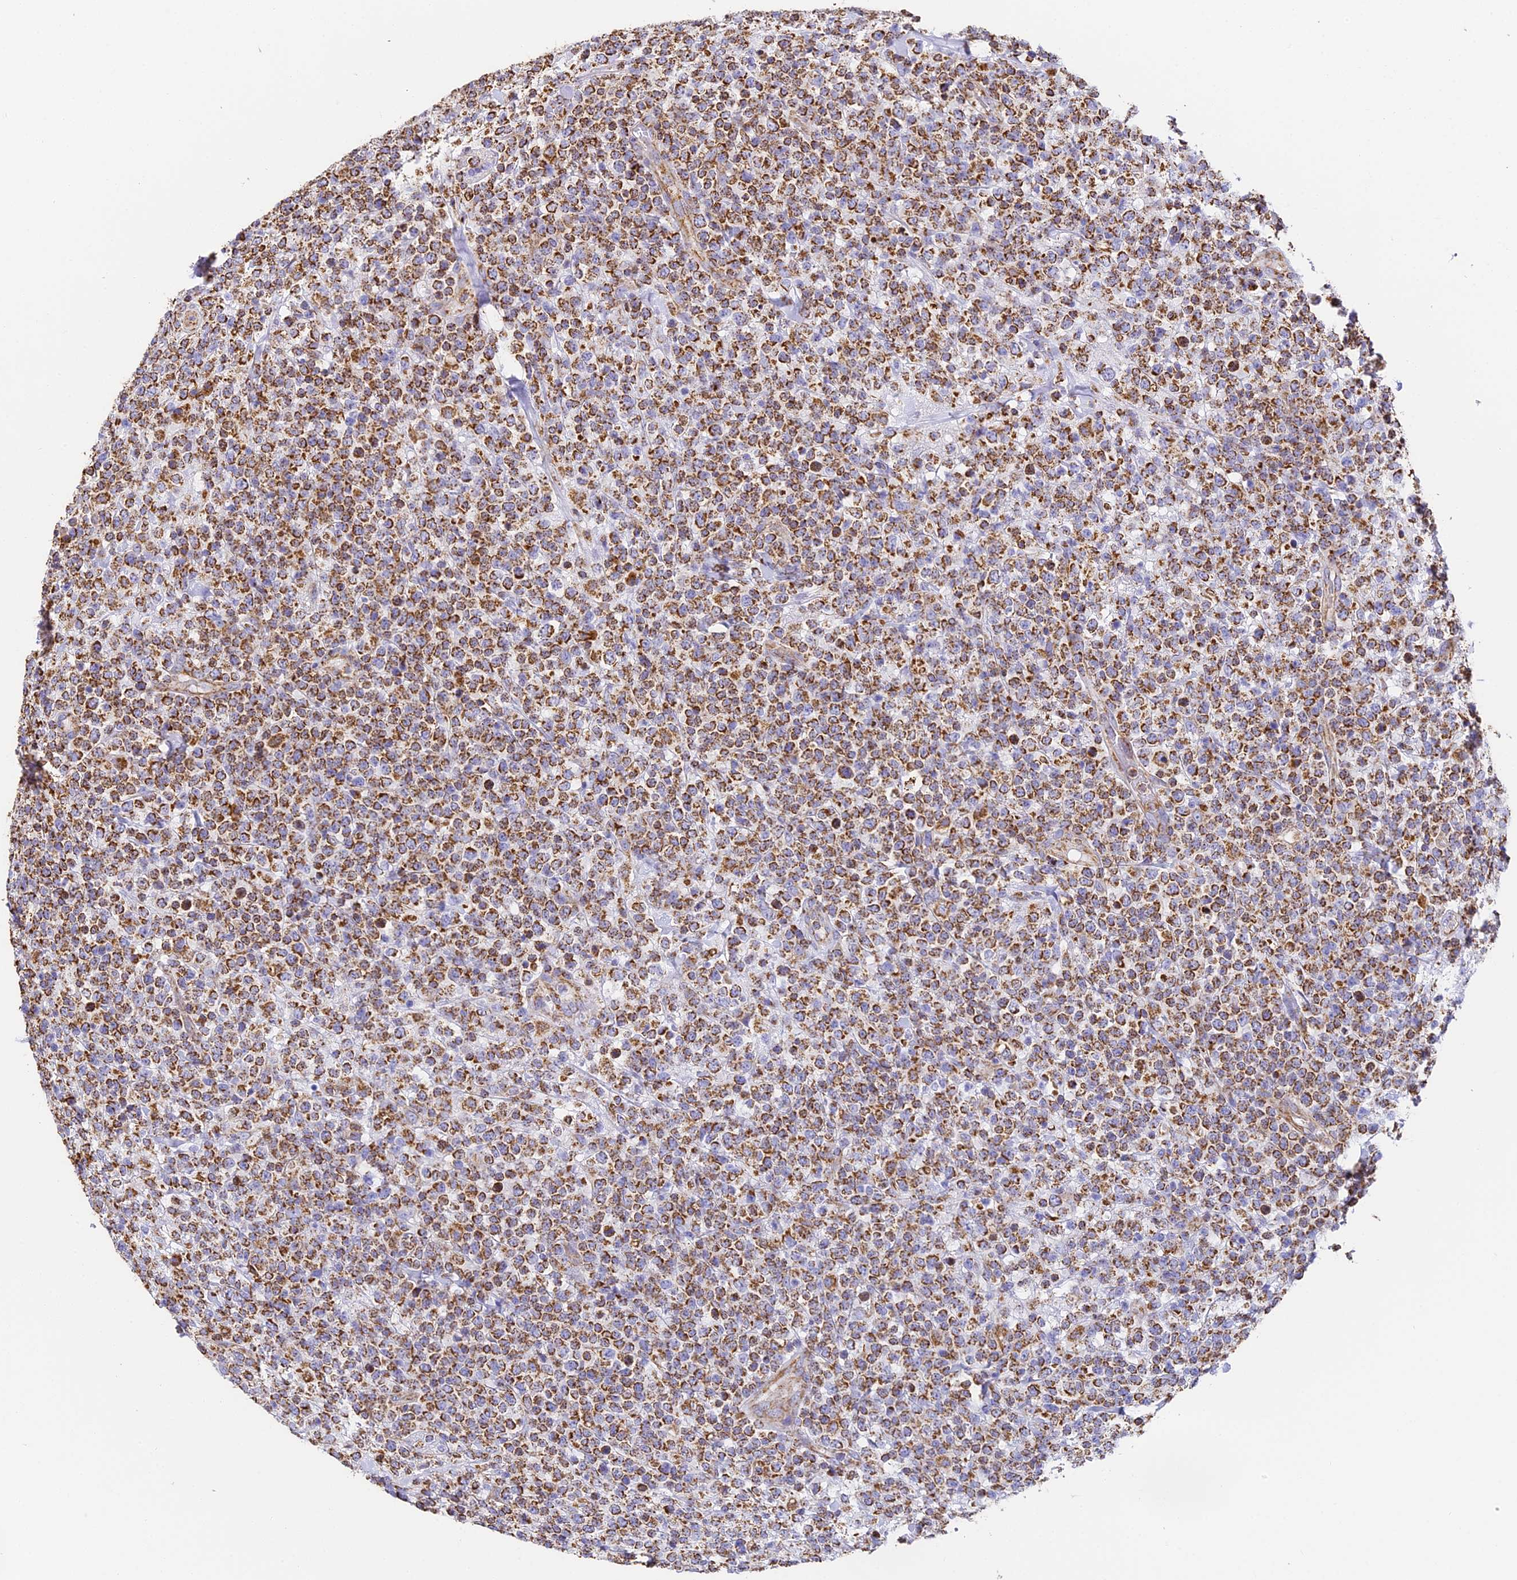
{"staining": {"intensity": "strong", "quantity": ">75%", "location": "cytoplasmic/membranous"}, "tissue": "lymphoma", "cell_type": "Tumor cells", "image_type": "cancer", "snomed": [{"axis": "morphology", "description": "Malignant lymphoma, non-Hodgkin's type, High grade"}, {"axis": "topography", "description": "Colon"}], "caption": "Immunohistochemistry (IHC) staining of malignant lymphoma, non-Hodgkin's type (high-grade), which exhibits high levels of strong cytoplasmic/membranous expression in about >75% of tumor cells indicating strong cytoplasmic/membranous protein staining. The staining was performed using DAB (brown) for protein detection and nuclei were counterstained in hematoxylin (blue).", "gene": "COX6C", "patient": {"sex": "female", "age": 53}}